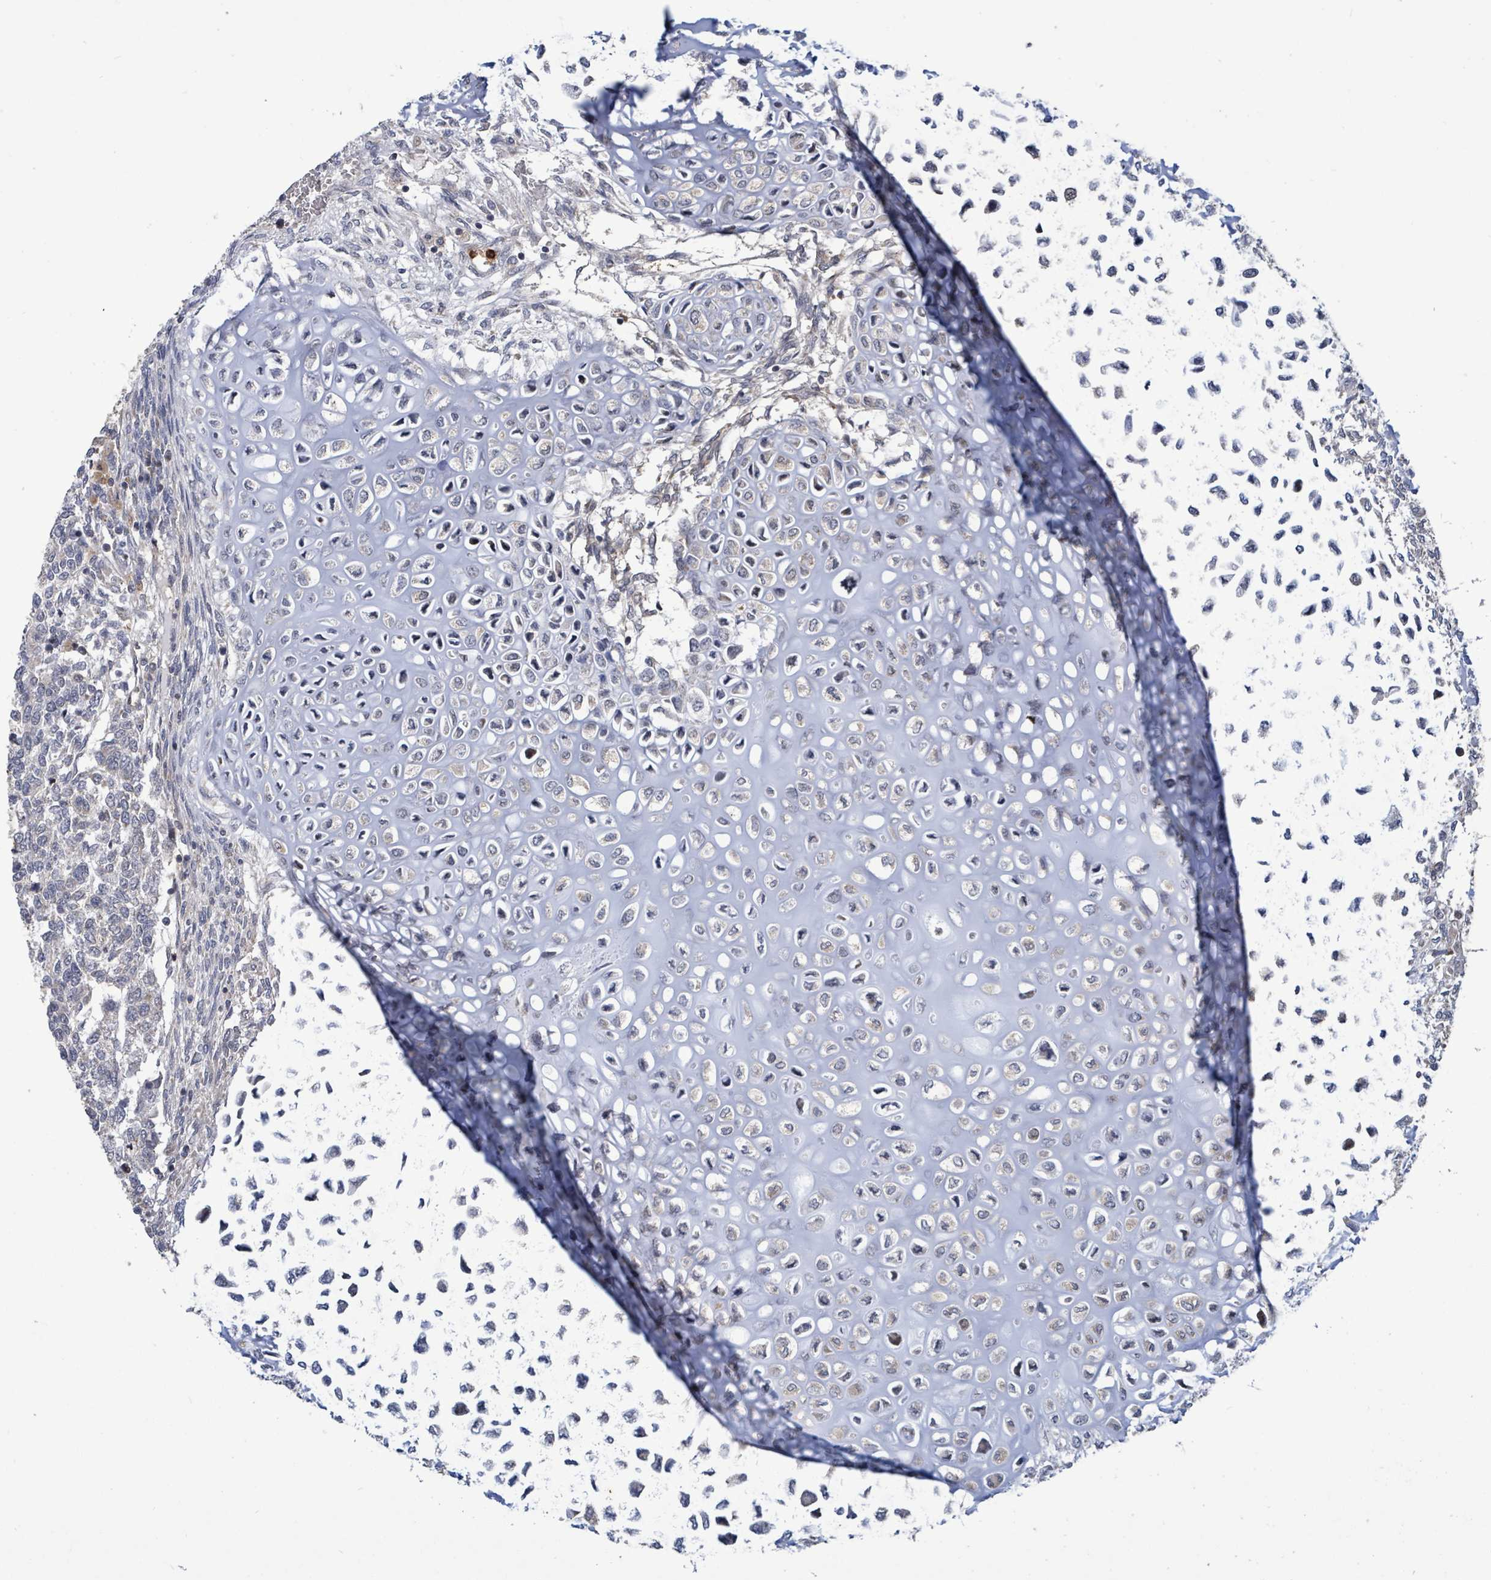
{"staining": {"intensity": "negative", "quantity": "none", "location": "none"}, "tissue": "testis cancer", "cell_type": "Tumor cells", "image_type": "cancer", "snomed": [{"axis": "morphology", "description": "Carcinoma, Embryonal, NOS"}, {"axis": "topography", "description": "Testis"}], "caption": "DAB immunohistochemical staining of embryonal carcinoma (testis) reveals no significant positivity in tumor cells. (Stains: DAB IHC with hematoxylin counter stain, Microscopy: brightfield microscopy at high magnification).", "gene": "COQ6", "patient": {"sex": "male", "age": 23}}